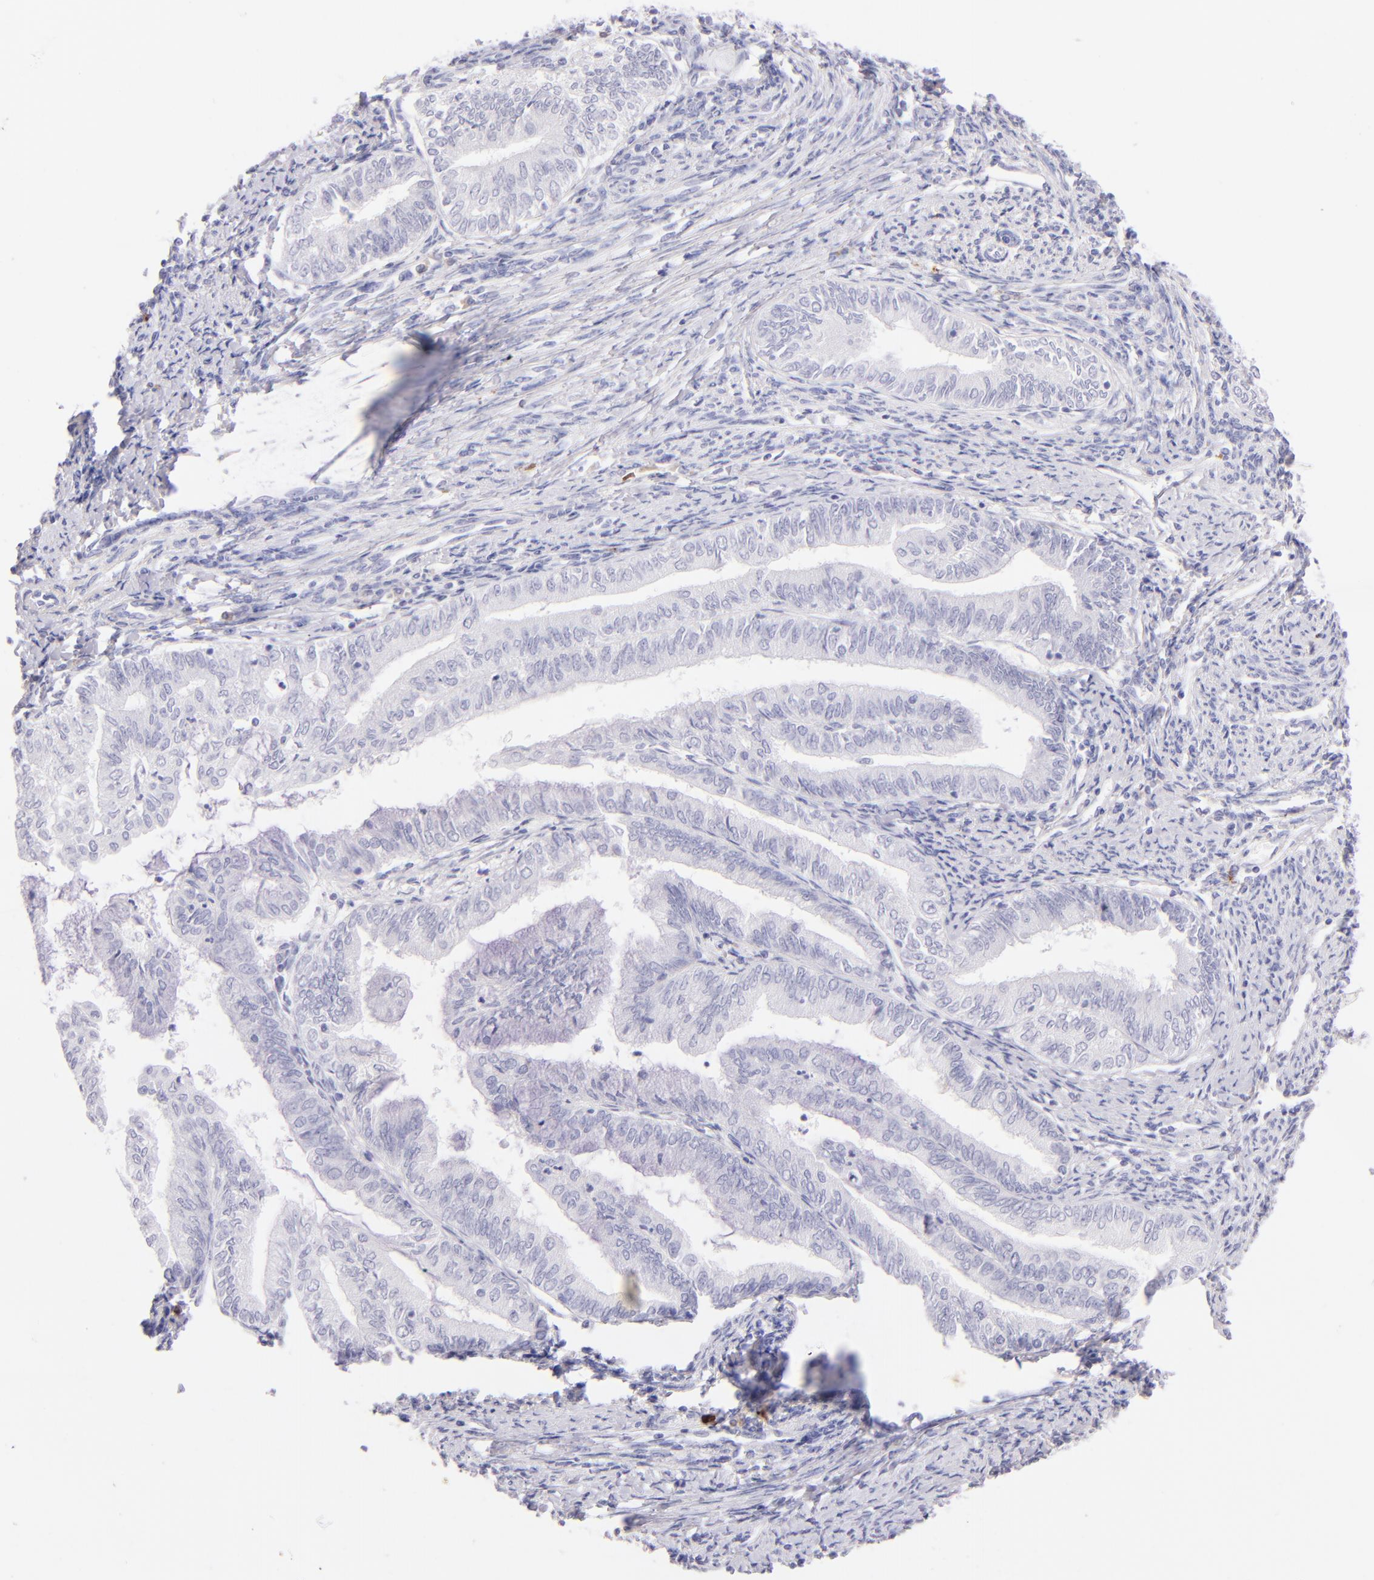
{"staining": {"intensity": "negative", "quantity": "none", "location": "none"}, "tissue": "endometrial cancer", "cell_type": "Tumor cells", "image_type": "cancer", "snomed": [{"axis": "morphology", "description": "Adenocarcinoma, NOS"}, {"axis": "topography", "description": "Endometrium"}], "caption": "Tumor cells show no significant protein staining in endometrial adenocarcinoma. (DAB immunohistochemistry, high magnification).", "gene": "SDC1", "patient": {"sex": "female", "age": 66}}